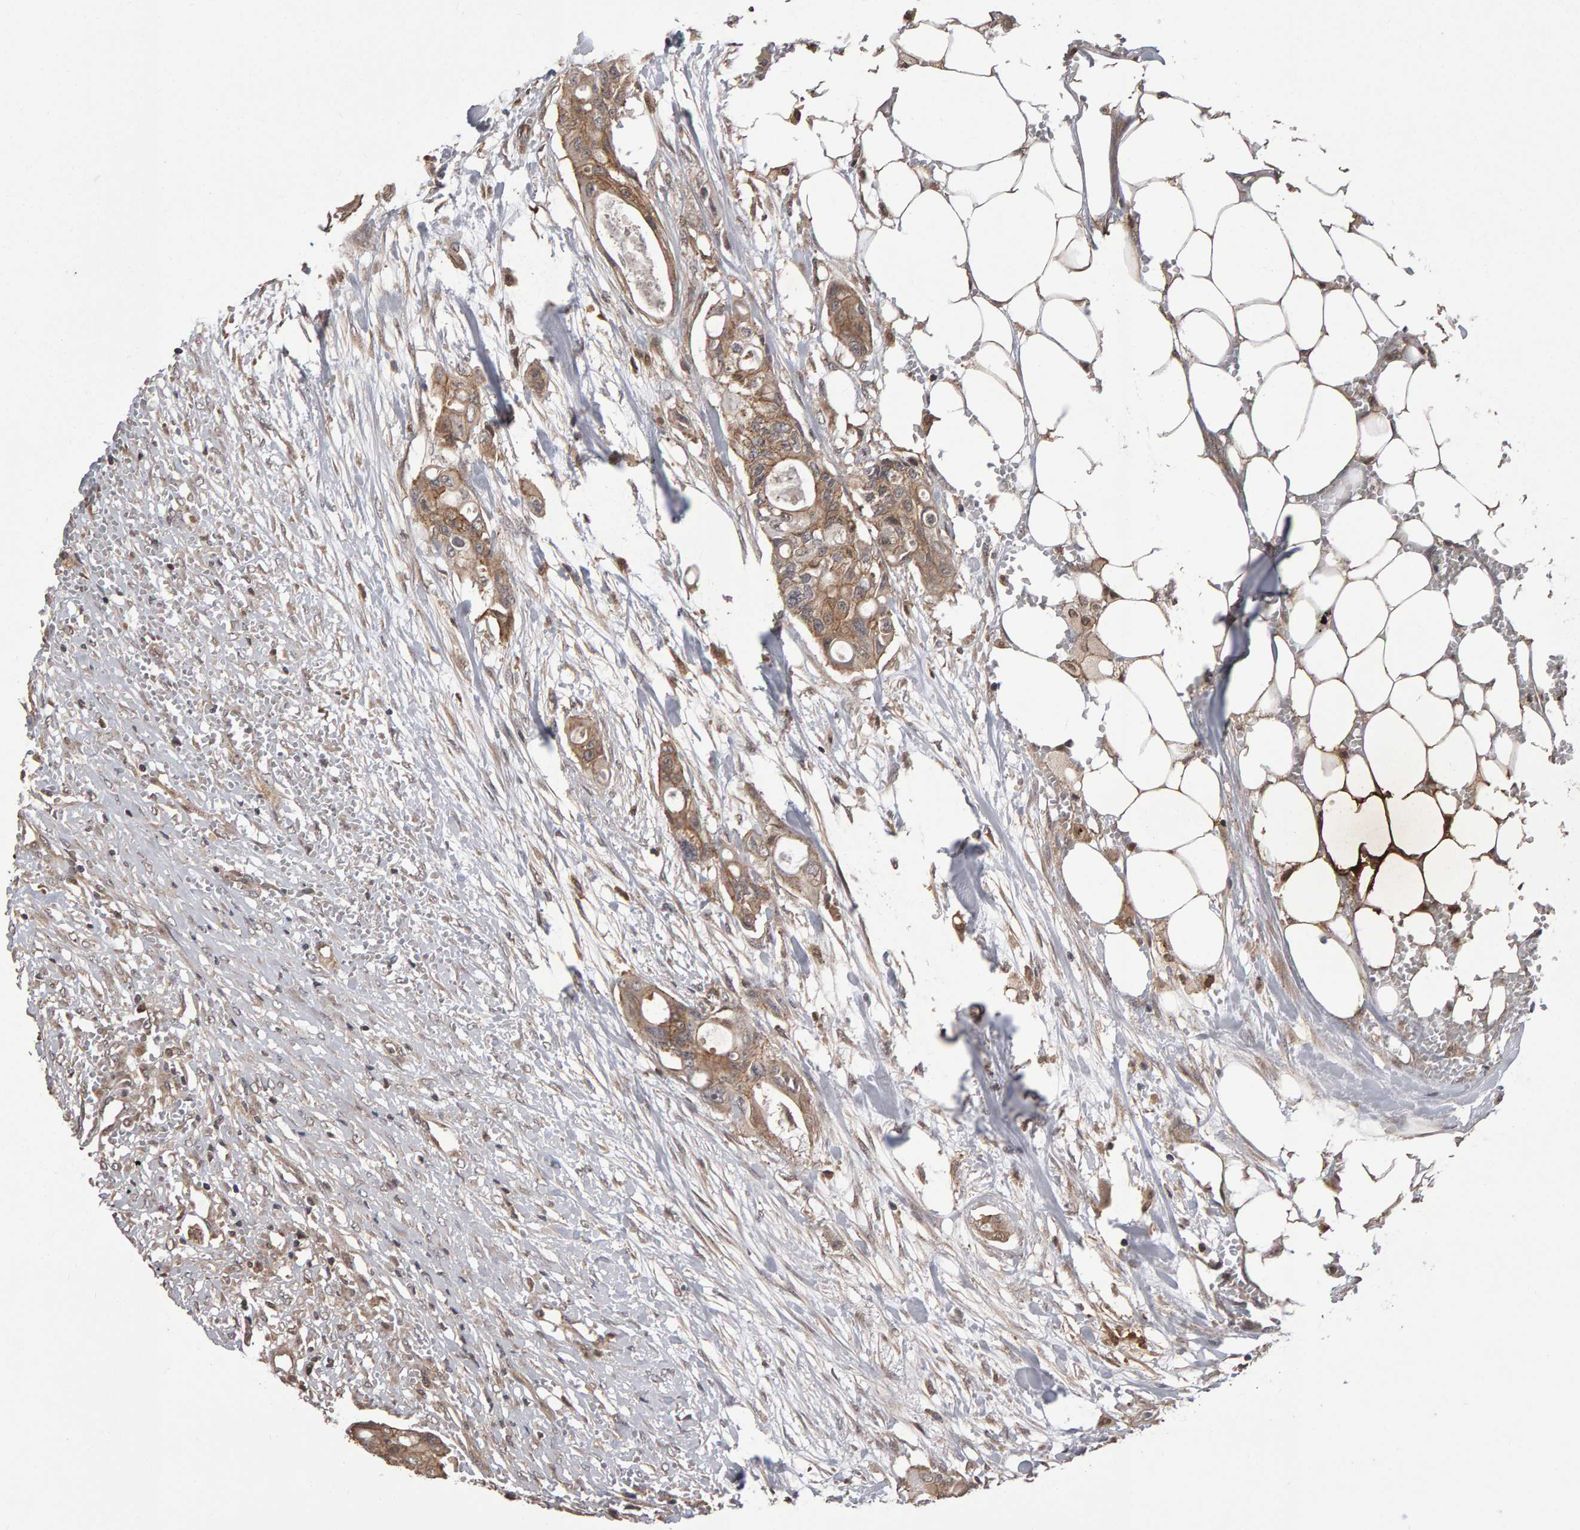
{"staining": {"intensity": "moderate", "quantity": ">75%", "location": "cytoplasmic/membranous"}, "tissue": "colorectal cancer", "cell_type": "Tumor cells", "image_type": "cancer", "snomed": [{"axis": "morphology", "description": "Adenocarcinoma, NOS"}, {"axis": "topography", "description": "Colon"}], "caption": "A micrograph showing moderate cytoplasmic/membranous expression in approximately >75% of tumor cells in colorectal cancer (adenocarcinoma), as visualized by brown immunohistochemical staining.", "gene": "SCRIB", "patient": {"sex": "female", "age": 57}}